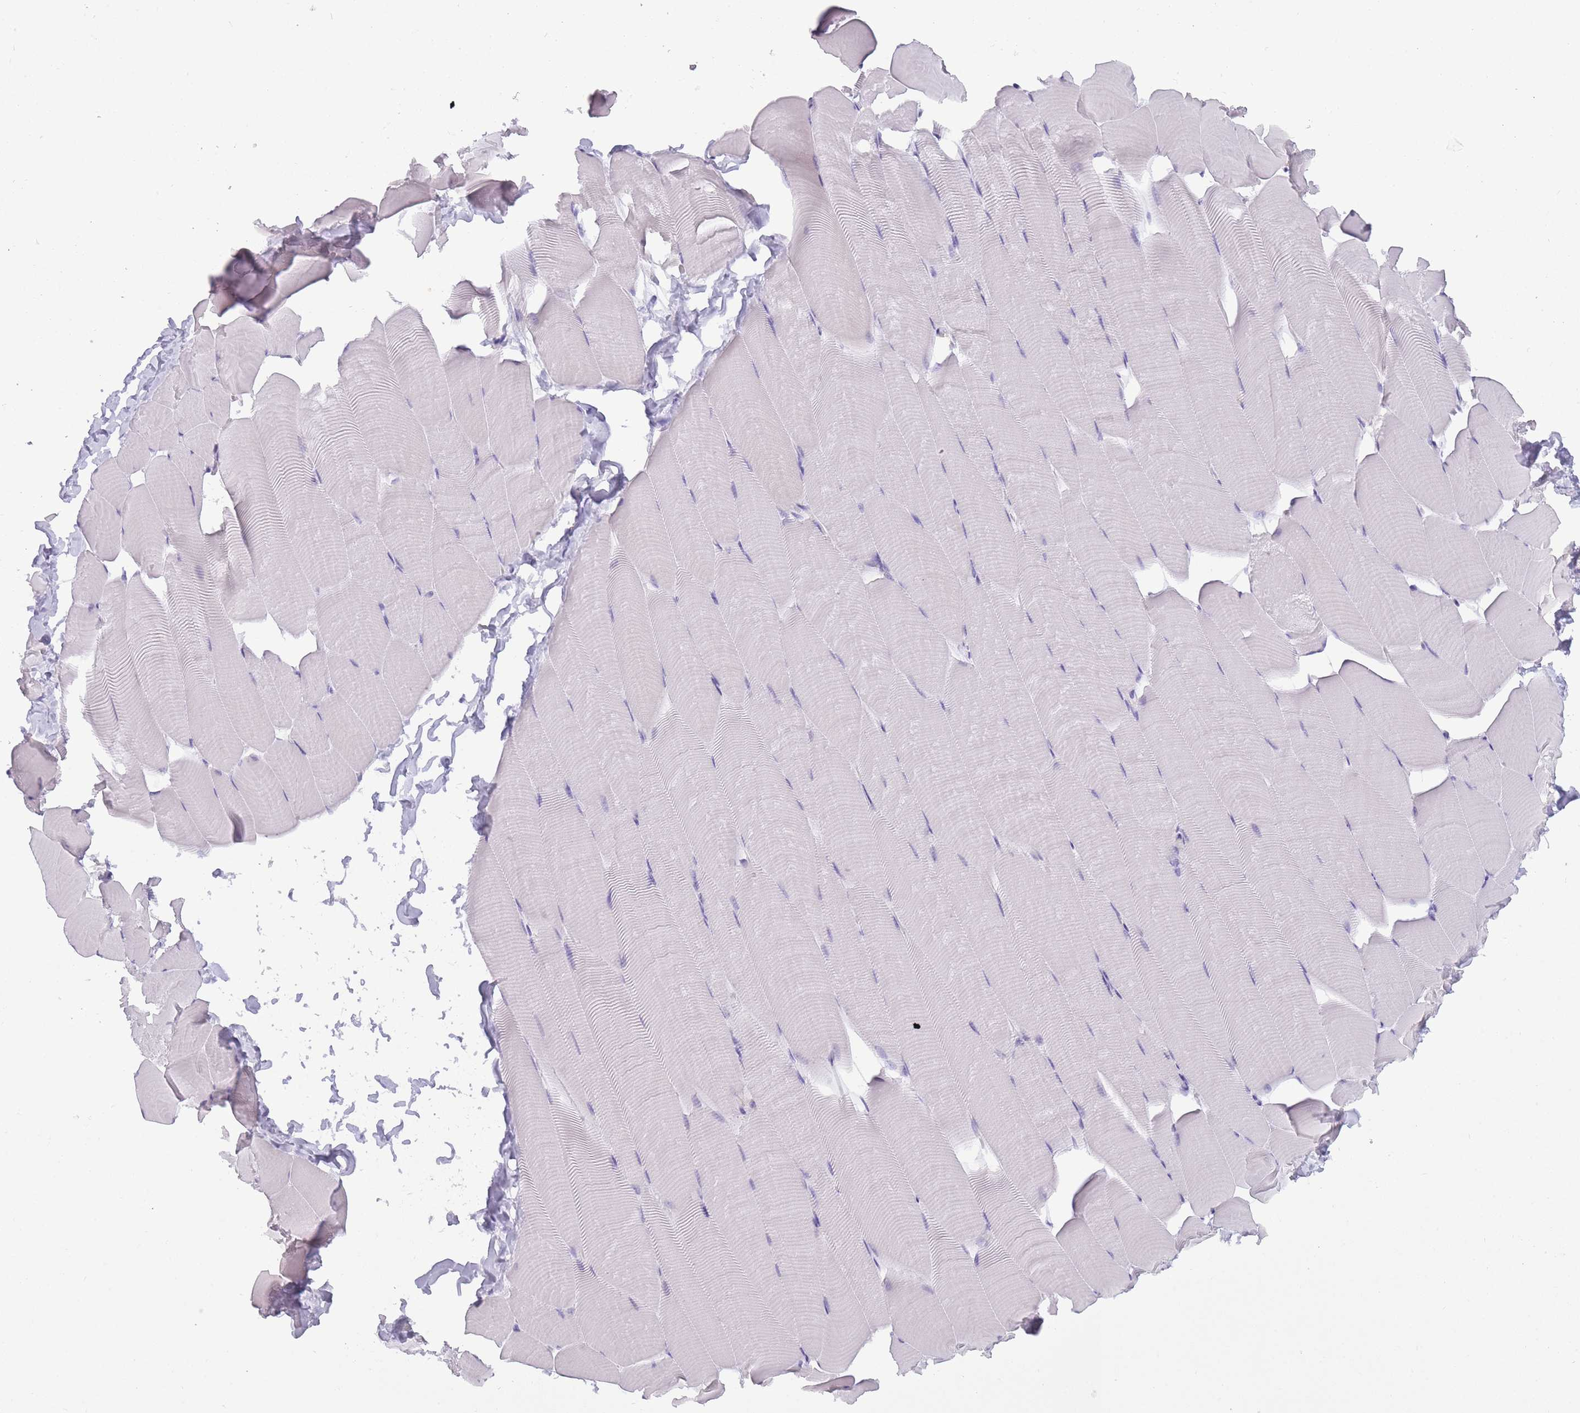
{"staining": {"intensity": "negative", "quantity": "none", "location": "none"}, "tissue": "skeletal muscle", "cell_type": "Myocytes", "image_type": "normal", "snomed": [{"axis": "morphology", "description": "Normal tissue, NOS"}, {"axis": "topography", "description": "Skeletal muscle"}], "caption": "IHC of unremarkable human skeletal muscle reveals no staining in myocytes.", "gene": "CR1L", "patient": {"sex": "male", "age": 25}}